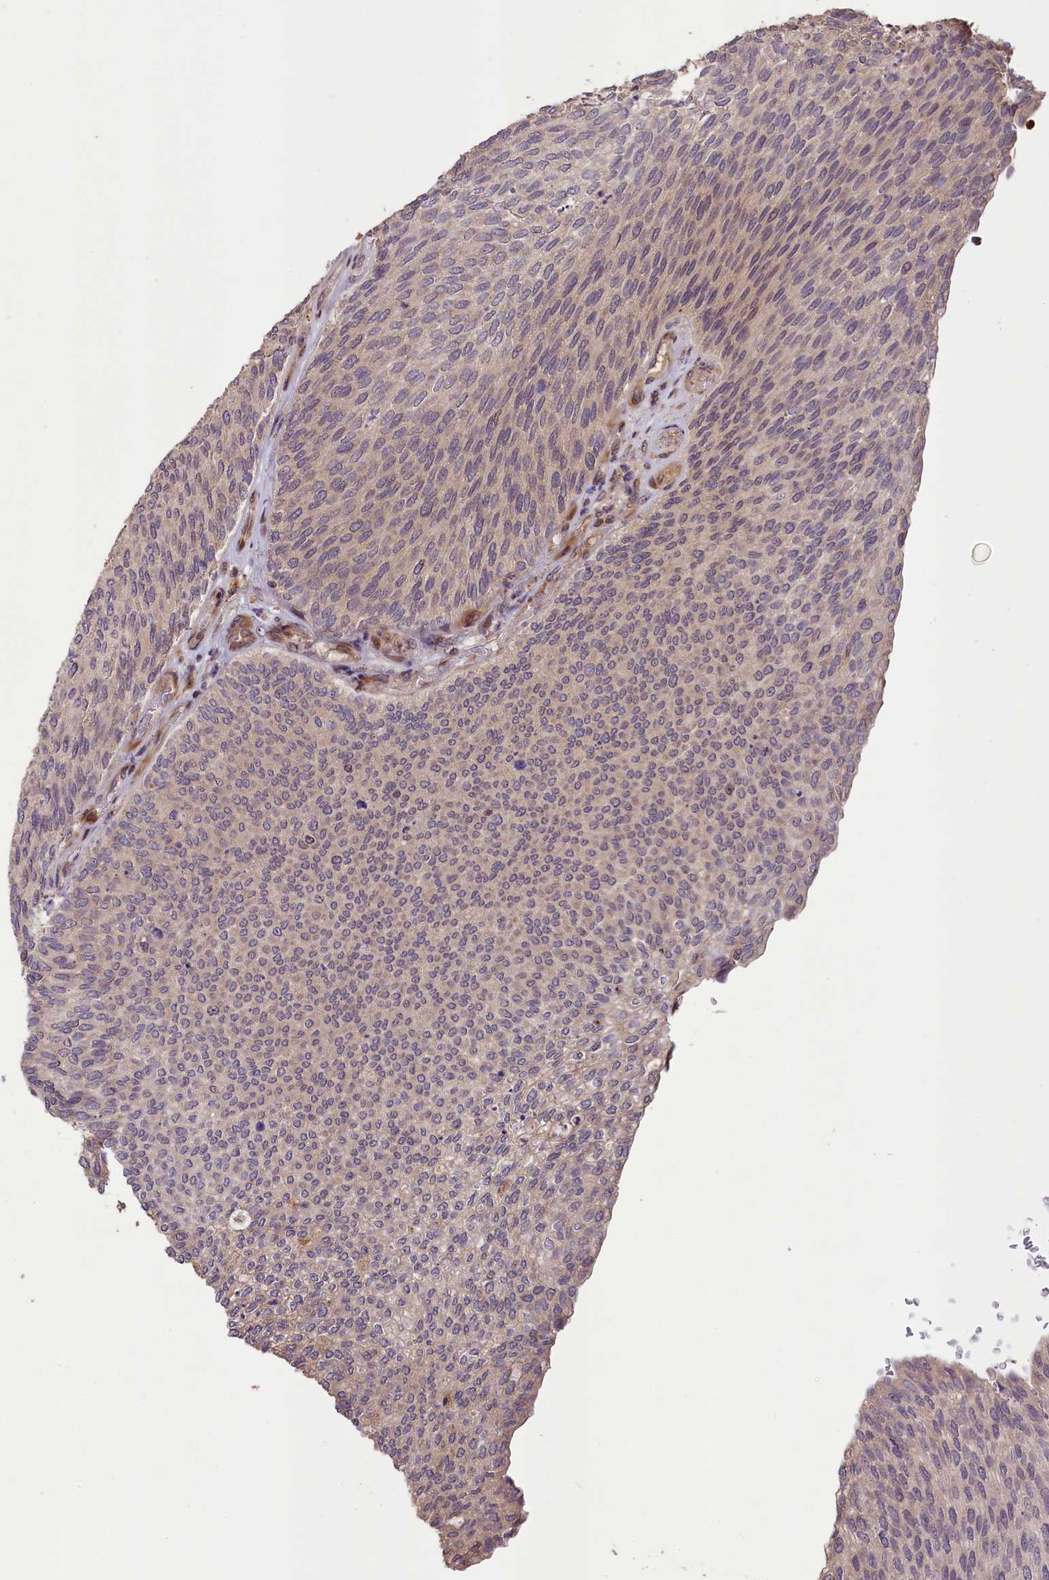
{"staining": {"intensity": "weak", "quantity": "<25%", "location": "cytoplasmic/membranous"}, "tissue": "urothelial cancer", "cell_type": "Tumor cells", "image_type": "cancer", "snomed": [{"axis": "morphology", "description": "Urothelial carcinoma, High grade"}, {"axis": "topography", "description": "Urinary bladder"}], "caption": "High magnification brightfield microscopy of urothelial cancer stained with DAB (3,3'-diaminobenzidine) (brown) and counterstained with hematoxylin (blue): tumor cells show no significant positivity.", "gene": "DNAJB9", "patient": {"sex": "female", "age": 79}}